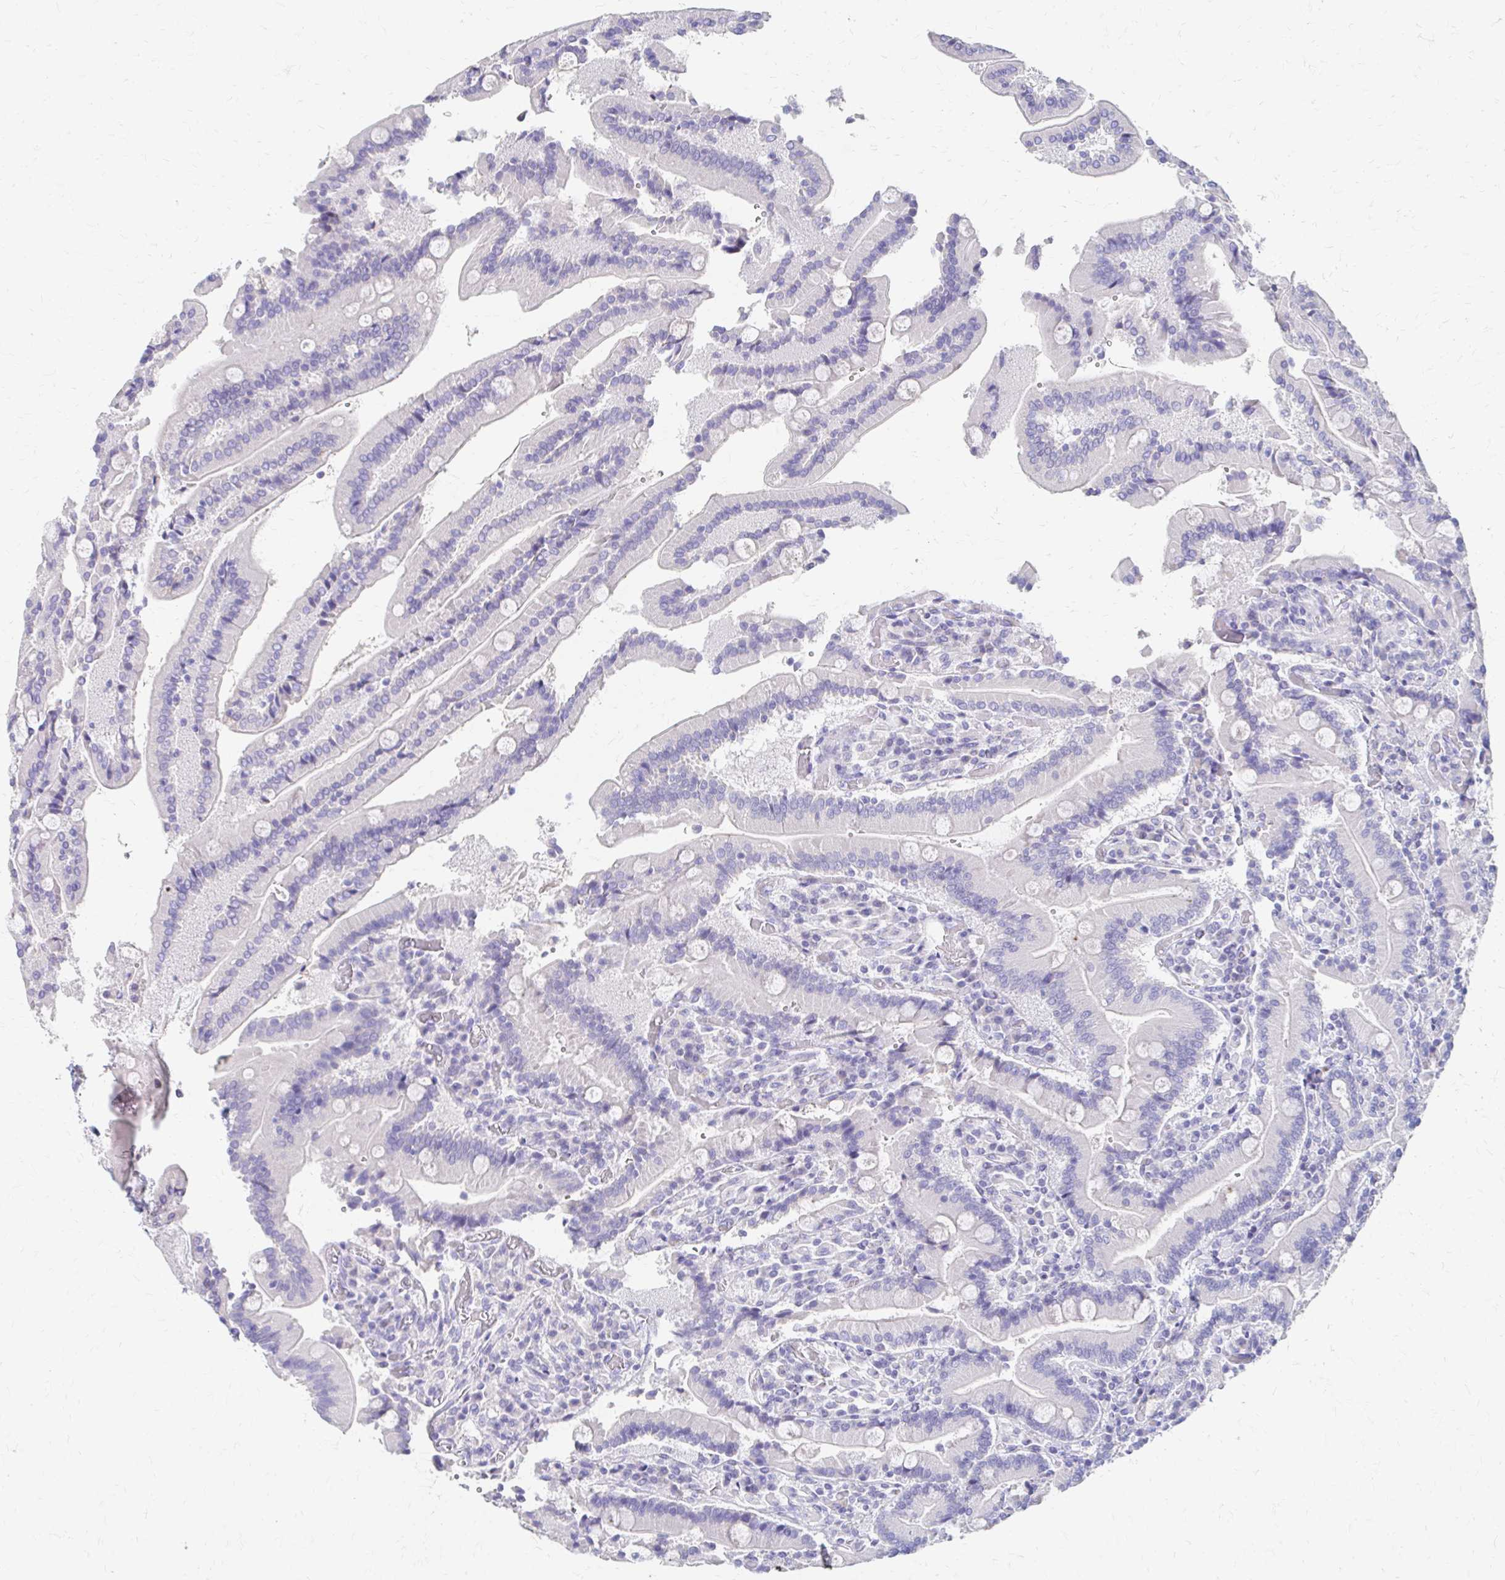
{"staining": {"intensity": "weak", "quantity": "<25%", "location": "cytoplasmic/membranous"}, "tissue": "duodenum", "cell_type": "Glandular cells", "image_type": "normal", "snomed": [{"axis": "morphology", "description": "Normal tissue, NOS"}, {"axis": "topography", "description": "Duodenum"}], "caption": "The IHC photomicrograph has no significant staining in glandular cells of duodenum.", "gene": "AZGP1", "patient": {"sex": "female", "age": 62}}